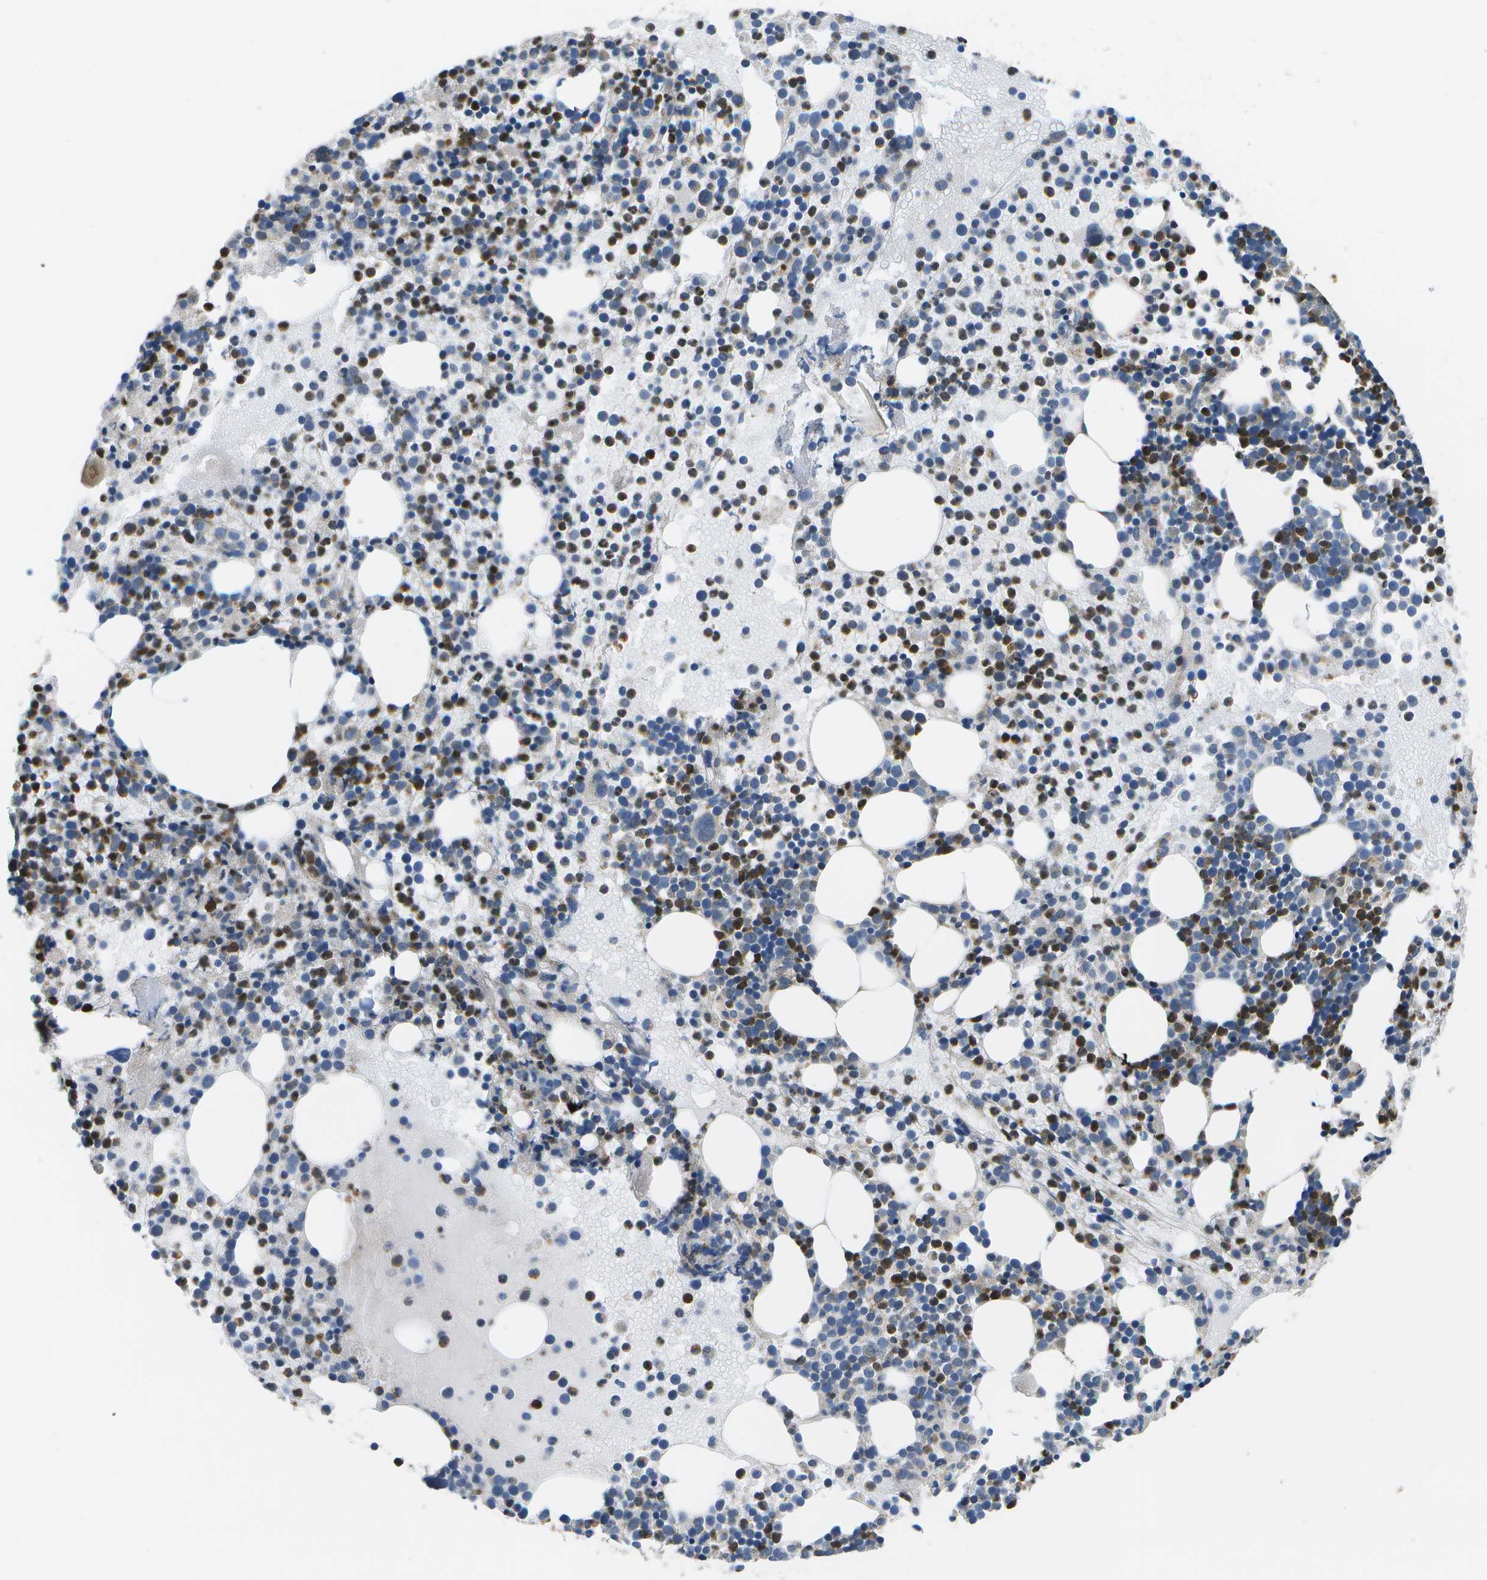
{"staining": {"intensity": "strong", "quantity": "25%-75%", "location": "cytoplasmic/membranous,nuclear"}, "tissue": "bone marrow", "cell_type": "Hematopoietic cells", "image_type": "normal", "snomed": [{"axis": "morphology", "description": "Normal tissue, NOS"}, {"axis": "morphology", "description": "Inflammation, NOS"}, {"axis": "topography", "description": "Bone marrow"}], "caption": "This histopathology image exhibits benign bone marrow stained with immunohistochemistry (IHC) to label a protein in brown. The cytoplasmic/membranous,nuclear of hematopoietic cells show strong positivity for the protein. Nuclei are counter-stained blue.", "gene": "GALNT15", "patient": {"sex": "male", "age": 58}}